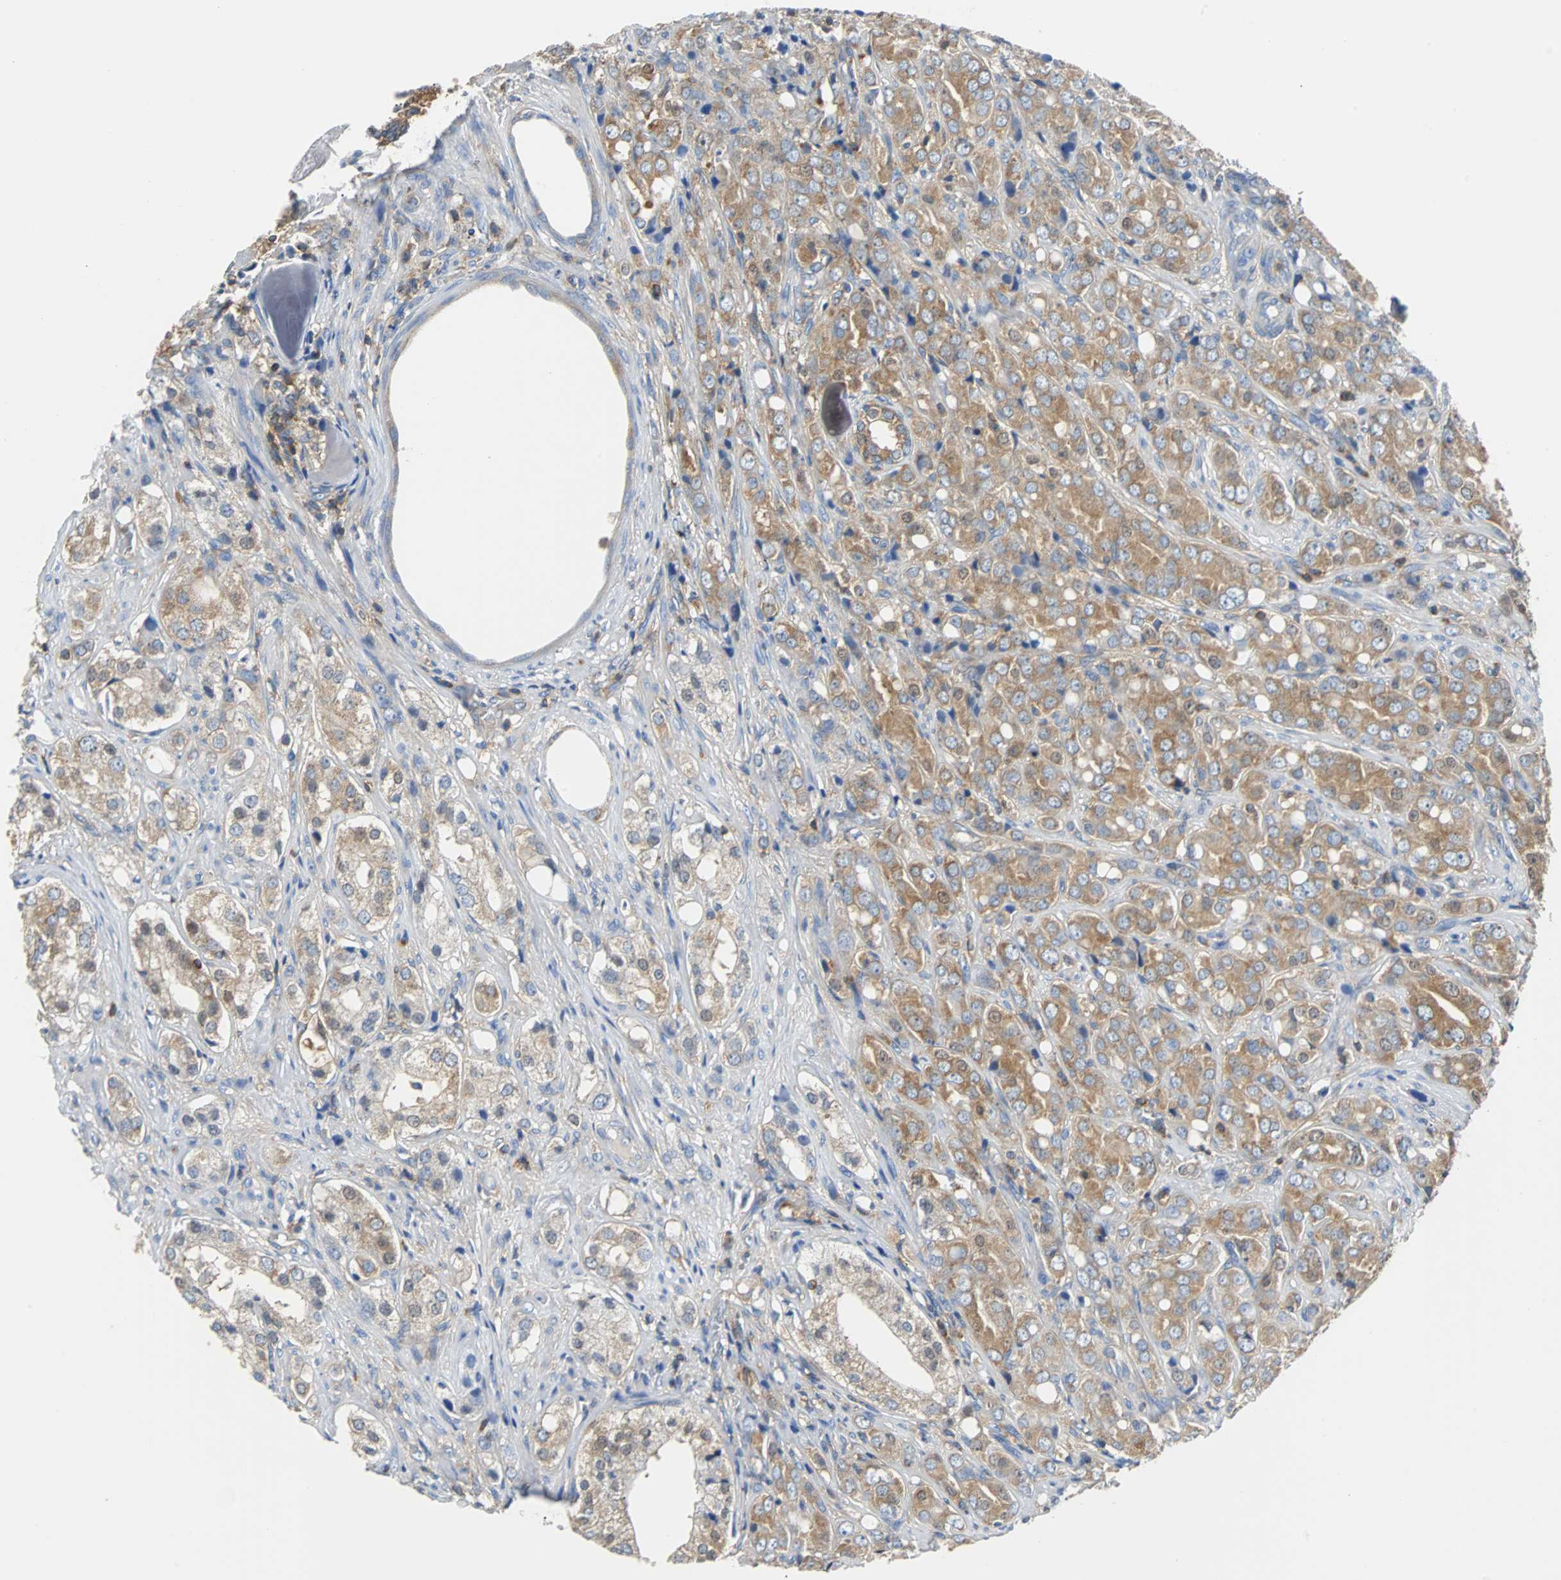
{"staining": {"intensity": "moderate", "quantity": ">75%", "location": "cytoplasmic/membranous"}, "tissue": "prostate cancer", "cell_type": "Tumor cells", "image_type": "cancer", "snomed": [{"axis": "morphology", "description": "Adenocarcinoma, High grade"}, {"axis": "topography", "description": "Prostate"}], "caption": "This image reveals prostate high-grade adenocarcinoma stained with IHC to label a protein in brown. The cytoplasmic/membranous of tumor cells show moderate positivity for the protein. Nuclei are counter-stained blue.", "gene": "TSC22D4", "patient": {"sex": "male", "age": 68}}